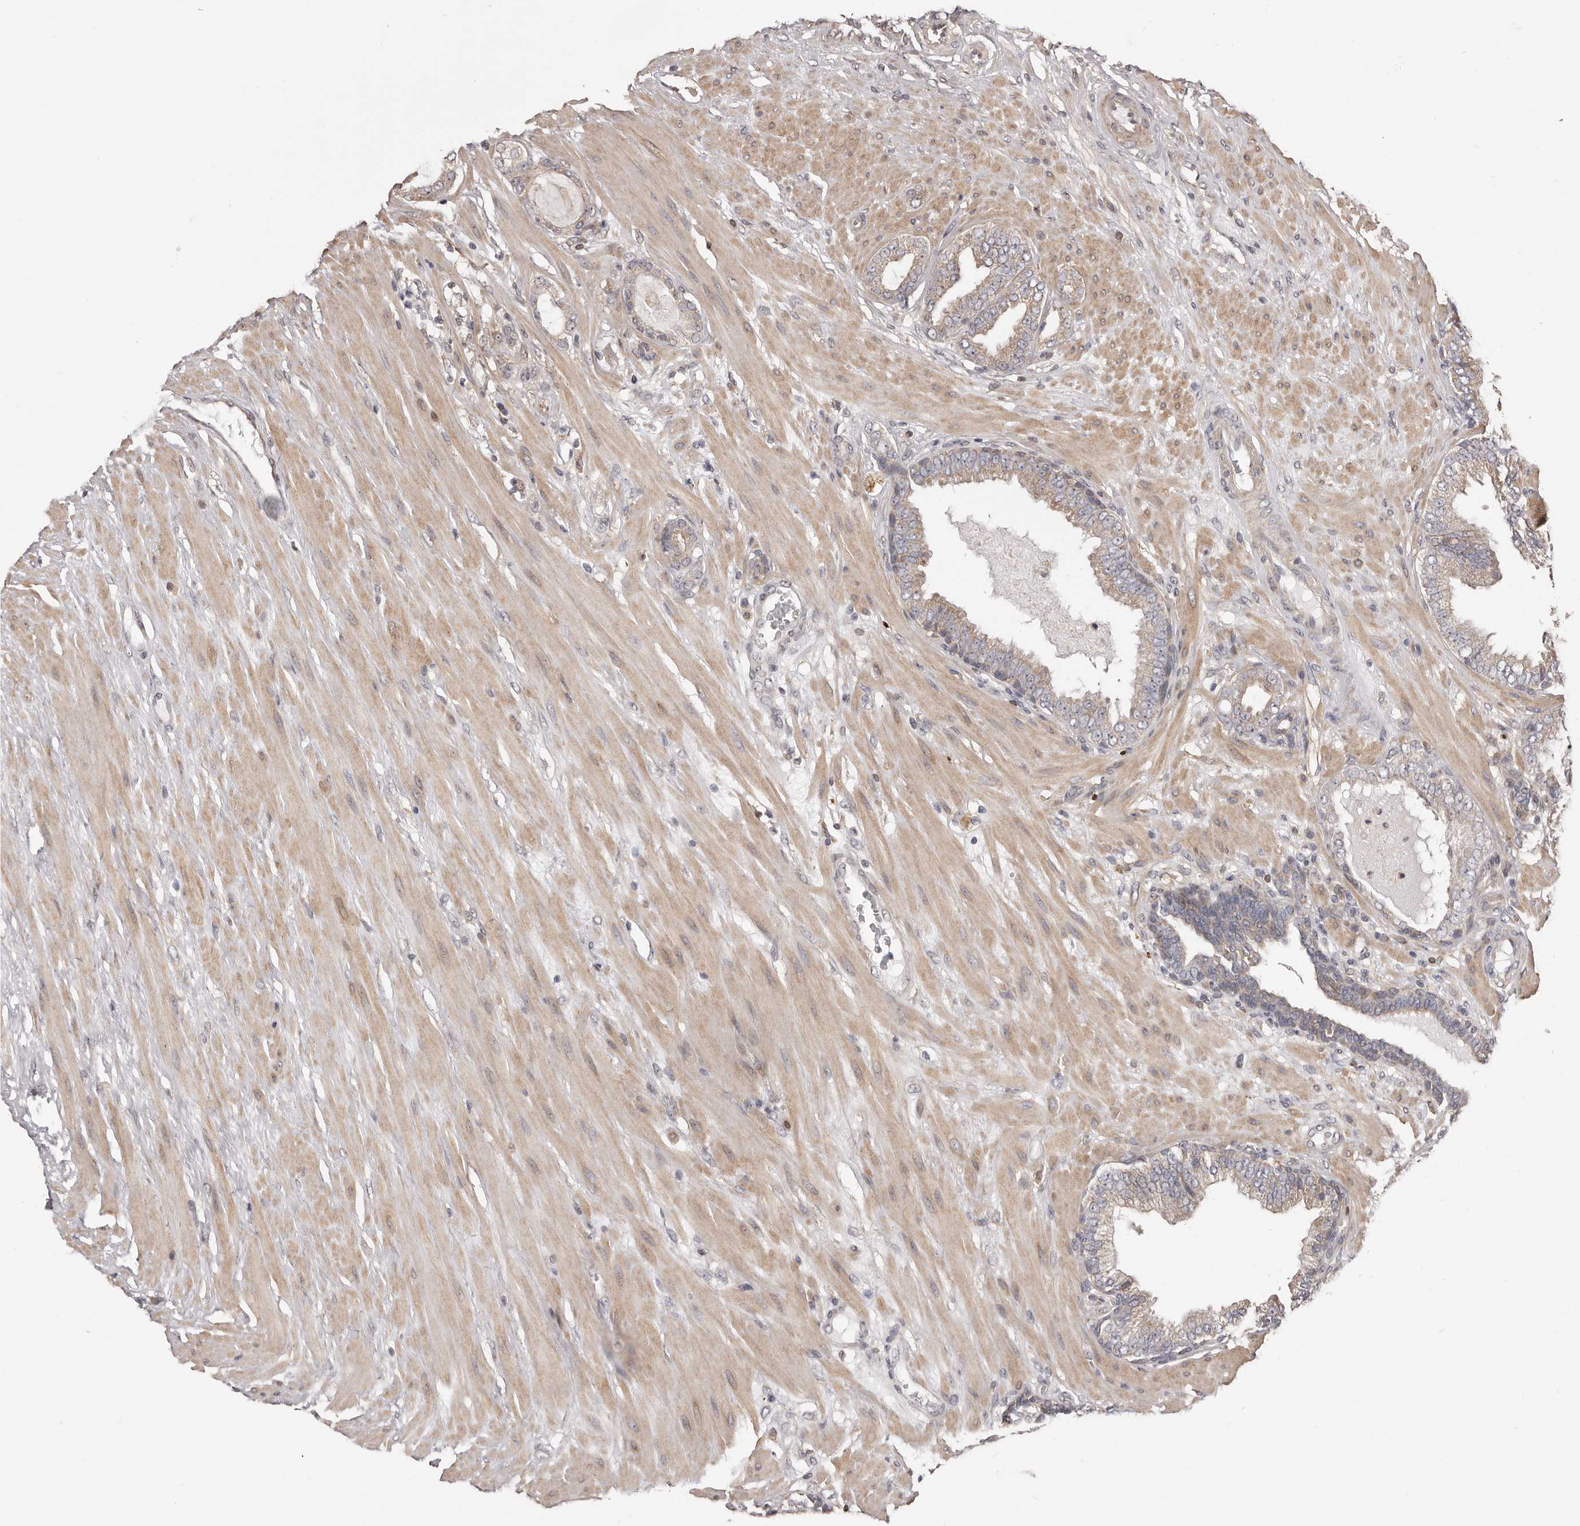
{"staining": {"intensity": "weak", "quantity": "<25%", "location": "cytoplasmic/membranous"}, "tissue": "prostate cancer", "cell_type": "Tumor cells", "image_type": "cancer", "snomed": [{"axis": "morphology", "description": "Adenocarcinoma, Low grade"}, {"axis": "topography", "description": "Prostate"}], "caption": "The immunohistochemistry photomicrograph has no significant positivity in tumor cells of prostate low-grade adenocarcinoma tissue. The staining is performed using DAB (3,3'-diaminobenzidine) brown chromogen with nuclei counter-stained in using hematoxylin.", "gene": "ZCCHC7", "patient": {"sex": "male", "age": 63}}